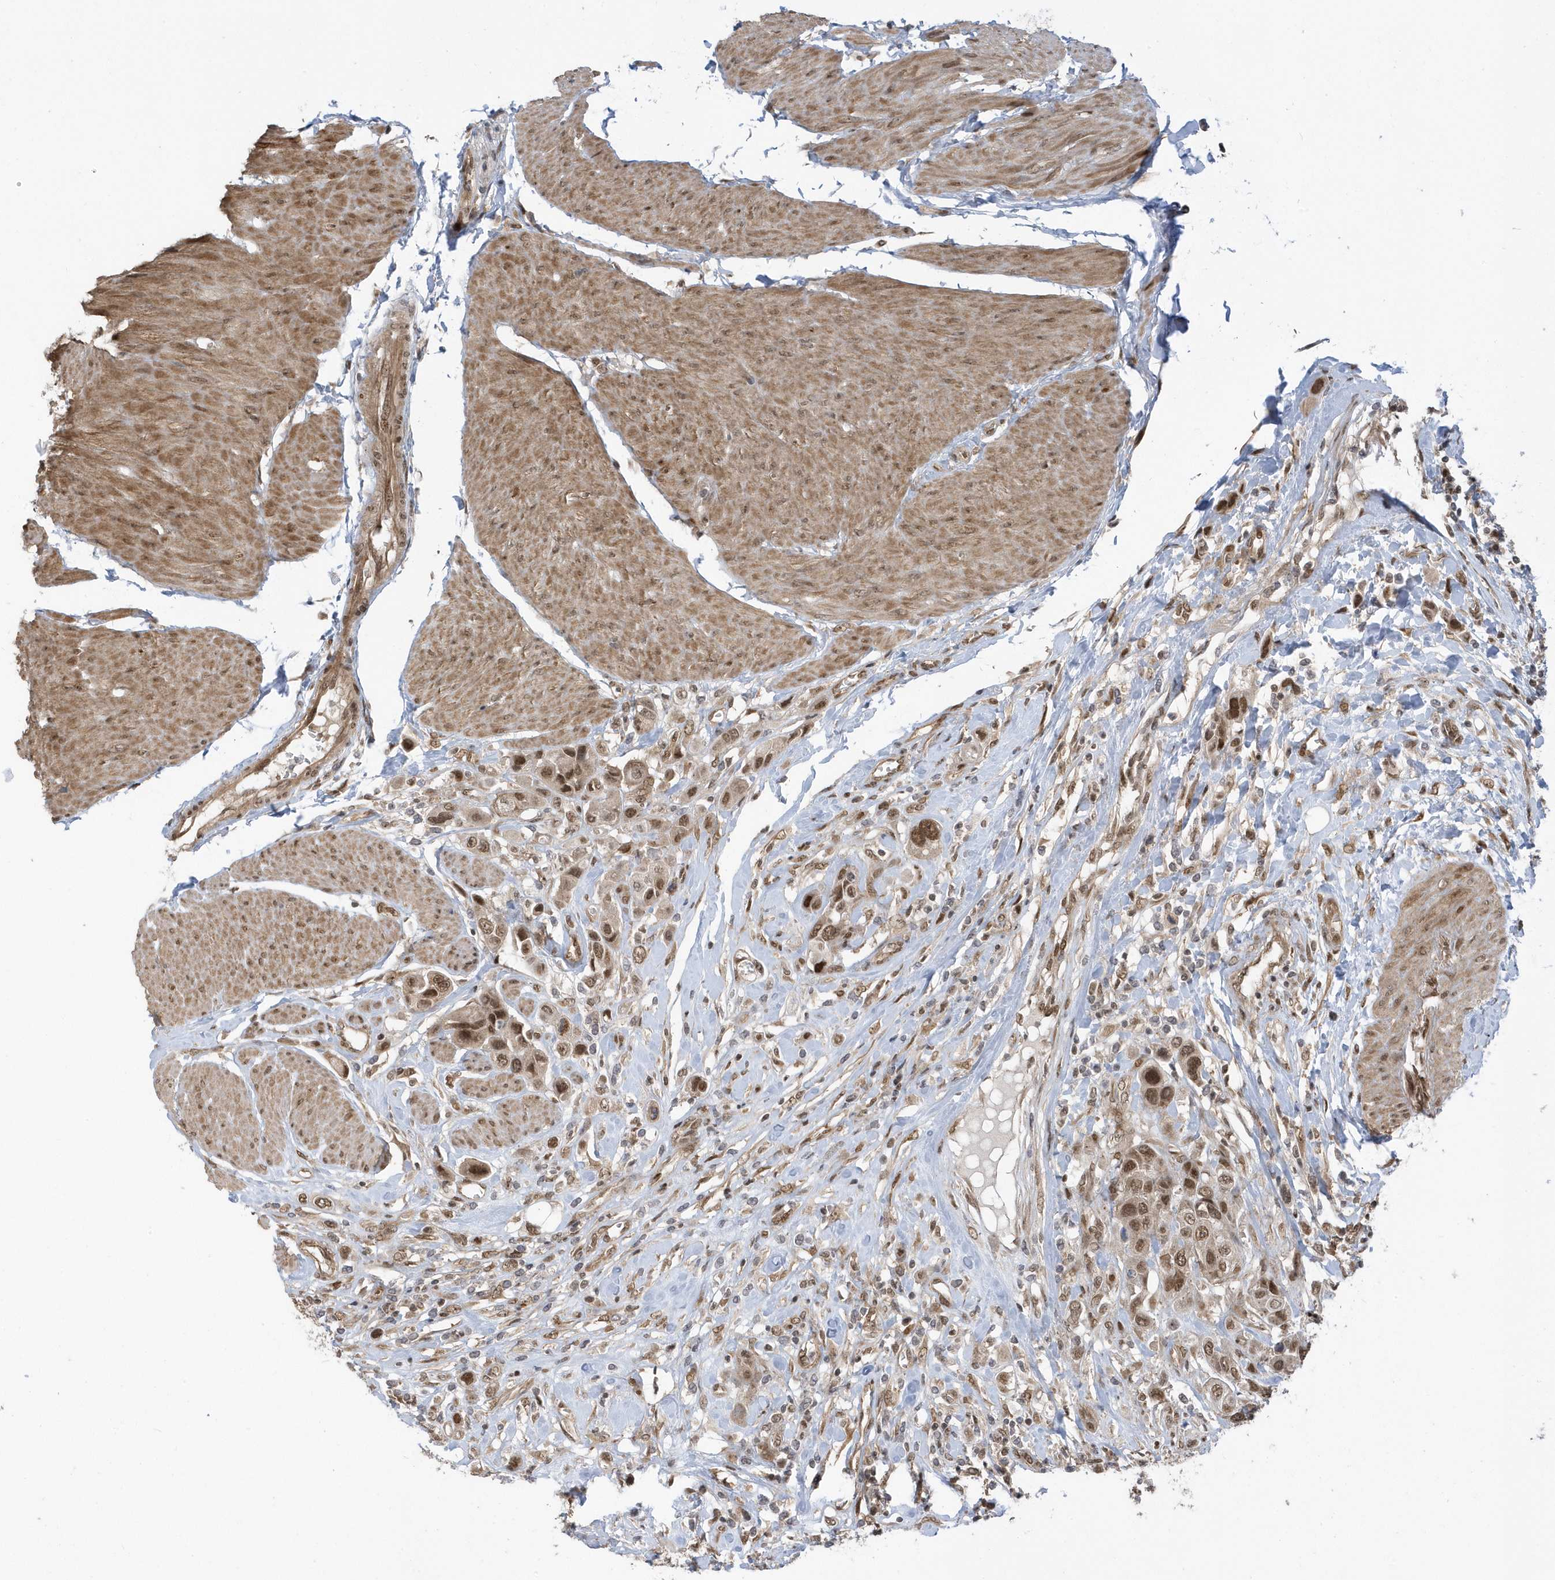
{"staining": {"intensity": "moderate", "quantity": ">75%", "location": "cytoplasmic/membranous,nuclear"}, "tissue": "urothelial cancer", "cell_type": "Tumor cells", "image_type": "cancer", "snomed": [{"axis": "morphology", "description": "Urothelial carcinoma, High grade"}, {"axis": "topography", "description": "Urinary bladder"}], "caption": "This is an image of immunohistochemistry staining of urothelial cancer, which shows moderate staining in the cytoplasmic/membranous and nuclear of tumor cells.", "gene": "USP53", "patient": {"sex": "male", "age": 50}}